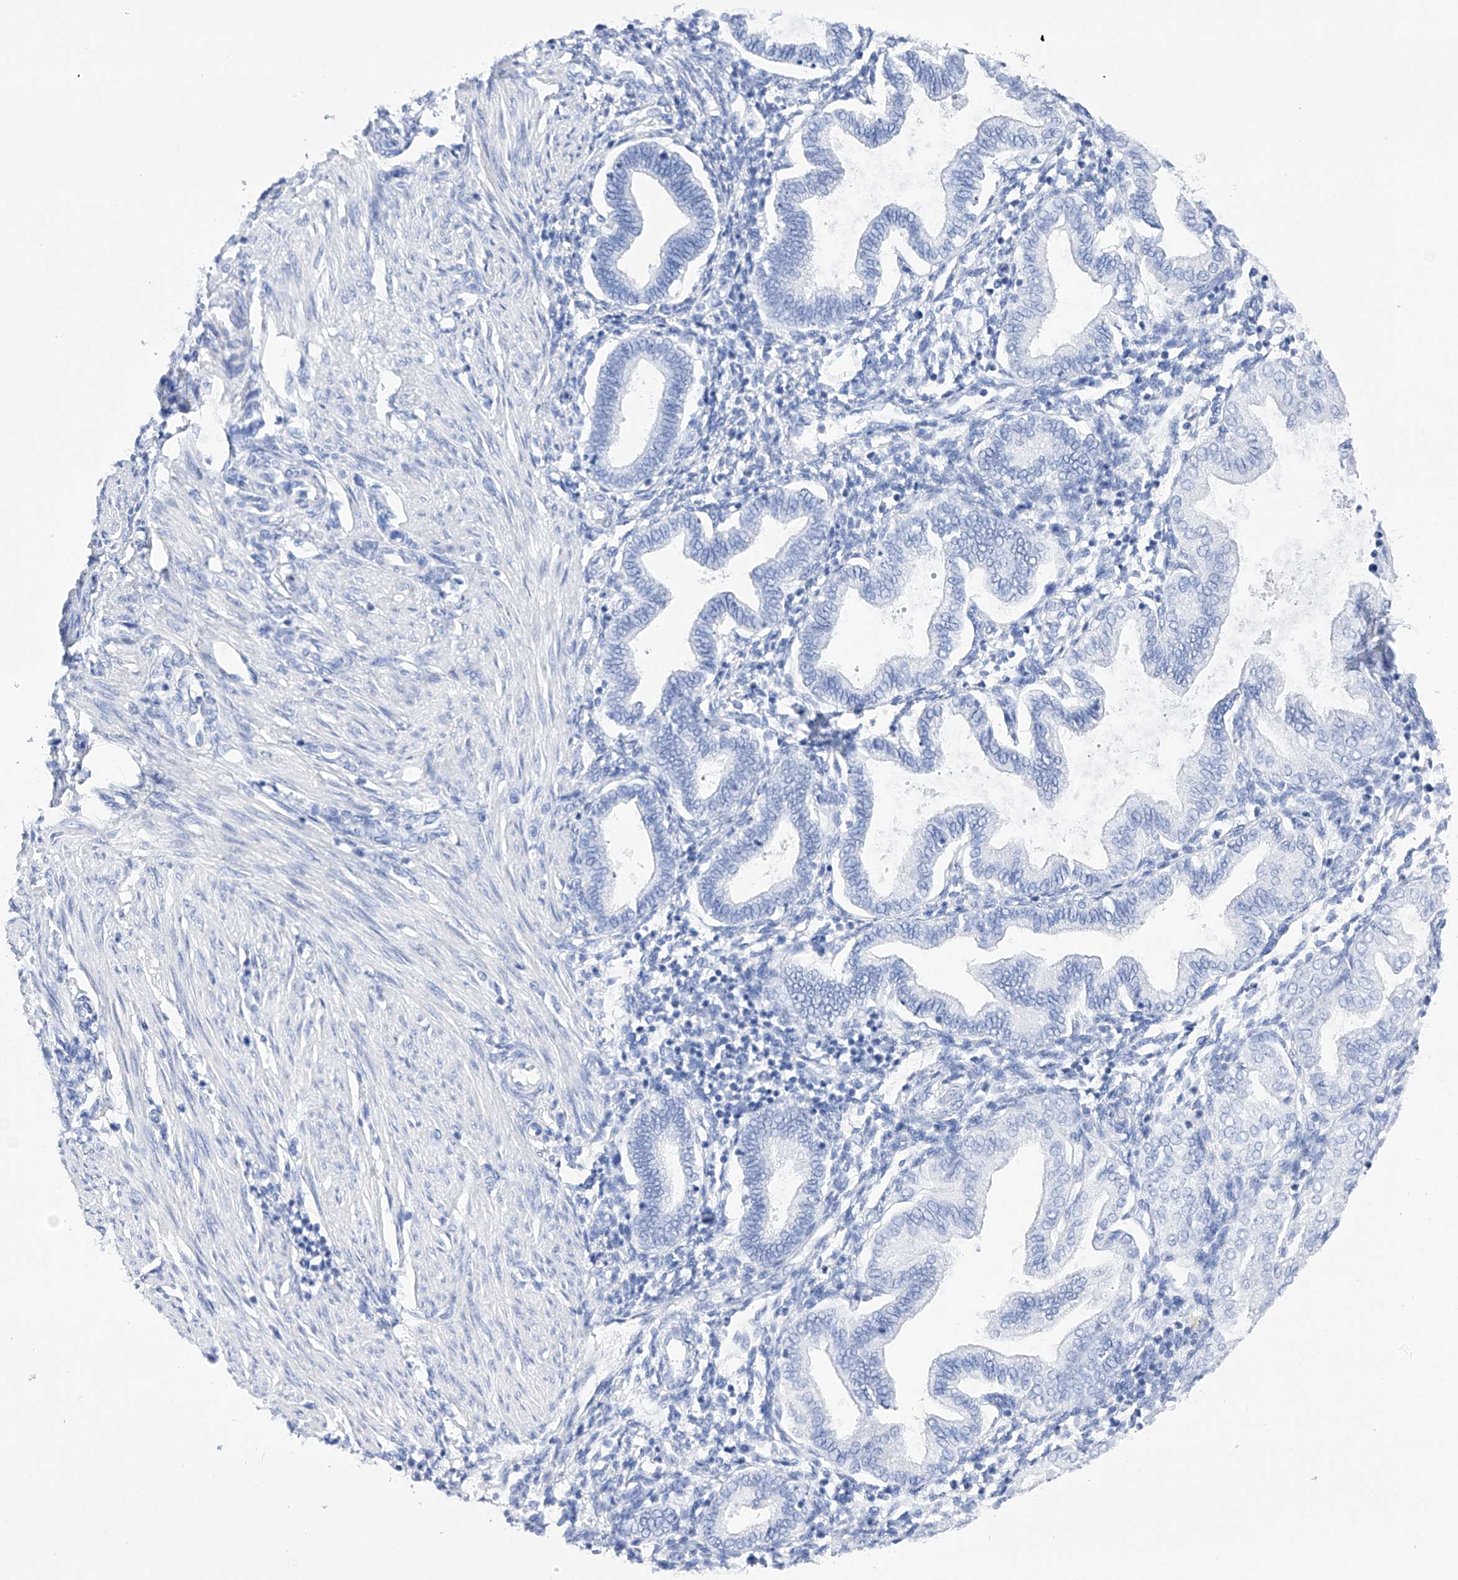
{"staining": {"intensity": "negative", "quantity": "none", "location": "none"}, "tissue": "endometrium", "cell_type": "Cells in endometrial stroma", "image_type": "normal", "snomed": [{"axis": "morphology", "description": "Normal tissue, NOS"}, {"axis": "topography", "description": "Endometrium"}], "caption": "High magnification brightfield microscopy of normal endometrium stained with DAB (3,3'-diaminobenzidine) (brown) and counterstained with hematoxylin (blue): cells in endometrial stroma show no significant expression. (Brightfield microscopy of DAB immunohistochemistry at high magnification).", "gene": "FLG", "patient": {"sex": "female", "age": 53}}